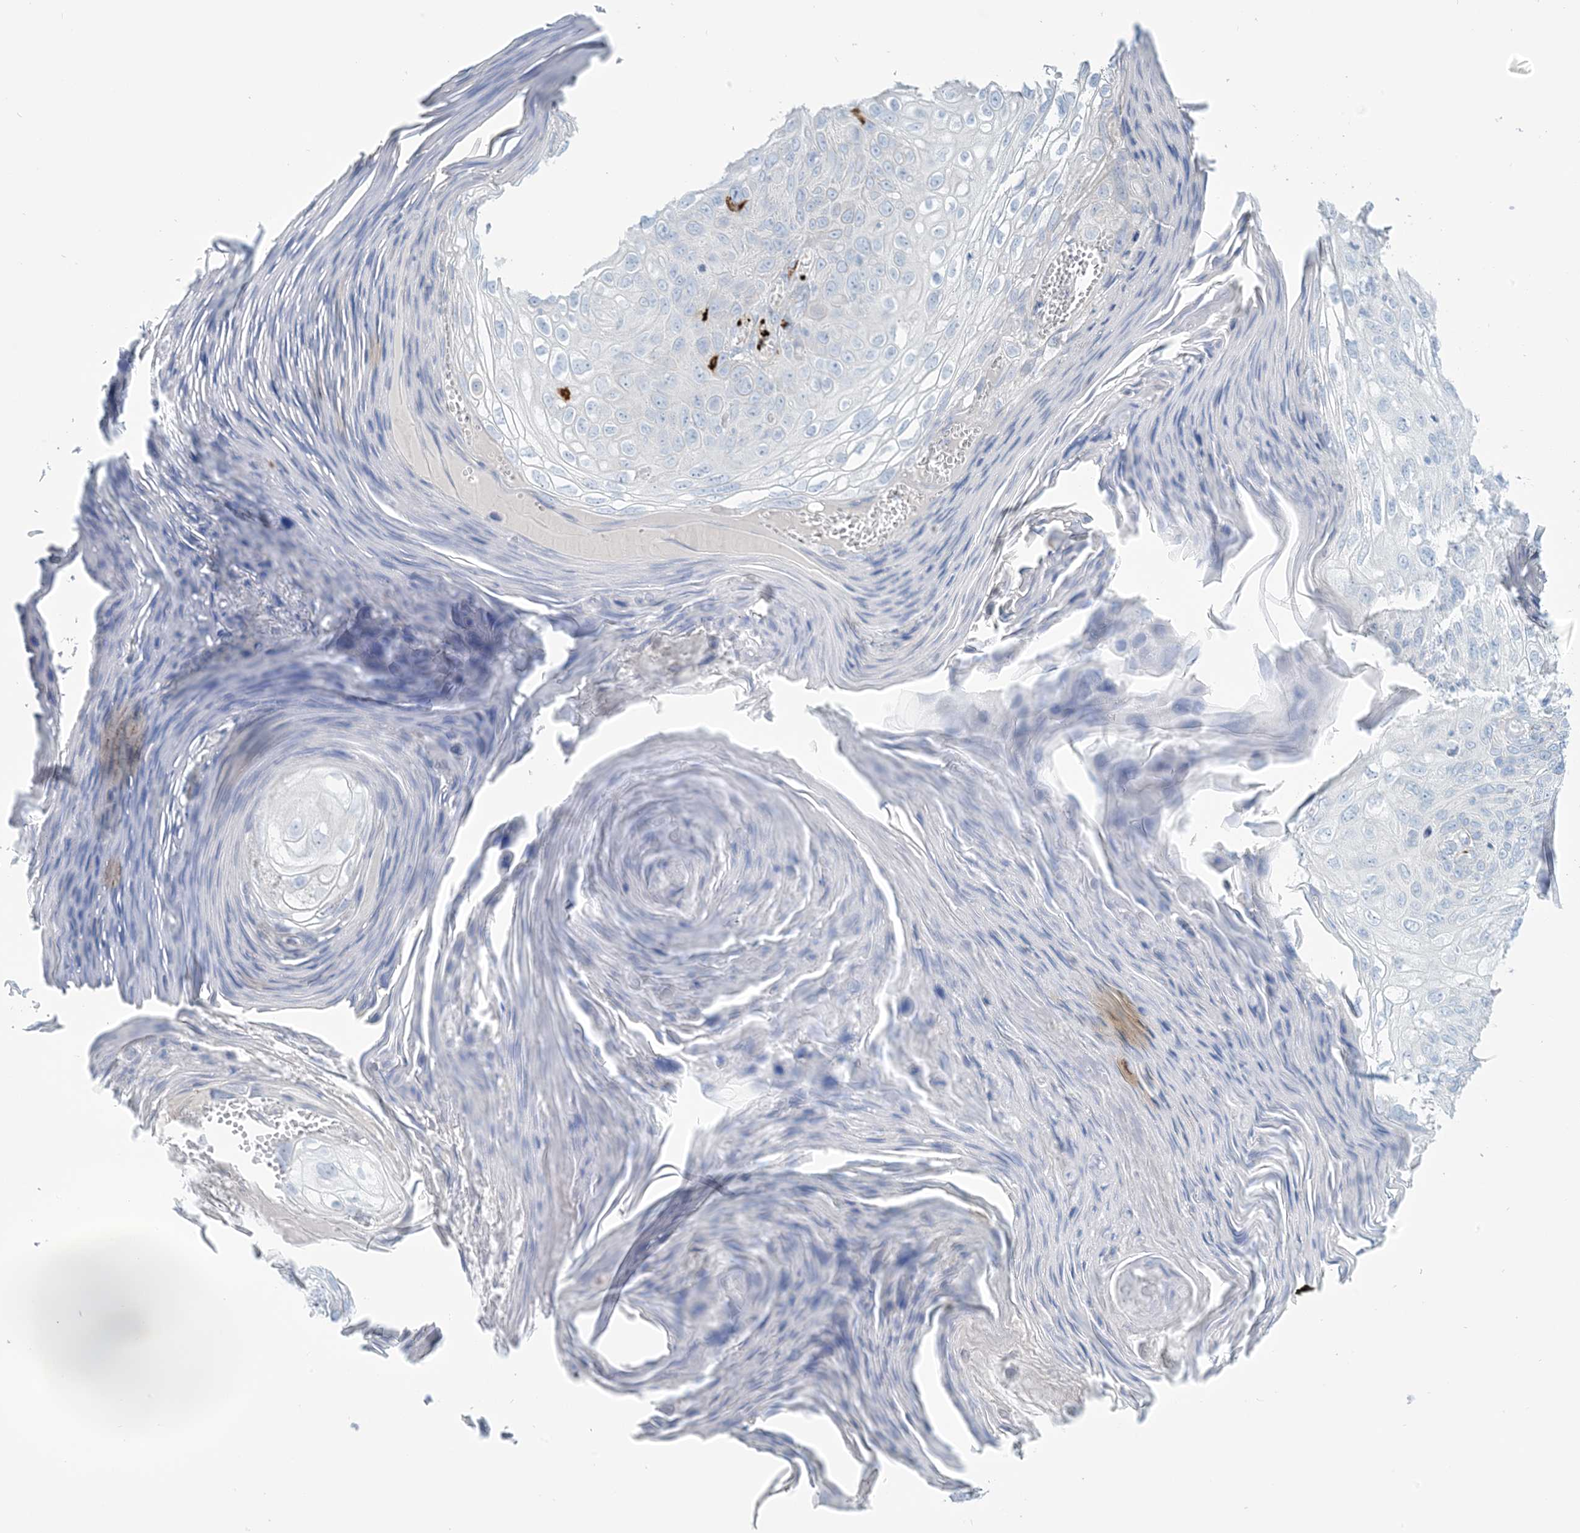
{"staining": {"intensity": "negative", "quantity": "none", "location": "none"}, "tissue": "skin cancer", "cell_type": "Tumor cells", "image_type": "cancer", "snomed": [{"axis": "morphology", "description": "Squamous cell carcinoma, NOS"}, {"axis": "topography", "description": "Skin"}], "caption": "Immunohistochemistry histopathology image of neoplastic tissue: human skin cancer (squamous cell carcinoma) stained with DAB displays no significant protein staining in tumor cells. (DAB immunohistochemistry (IHC) visualized using brightfield microscopy, high magnification).", "gene": "EPS8L3", "patient": {"sex": "female", "age": 90}}